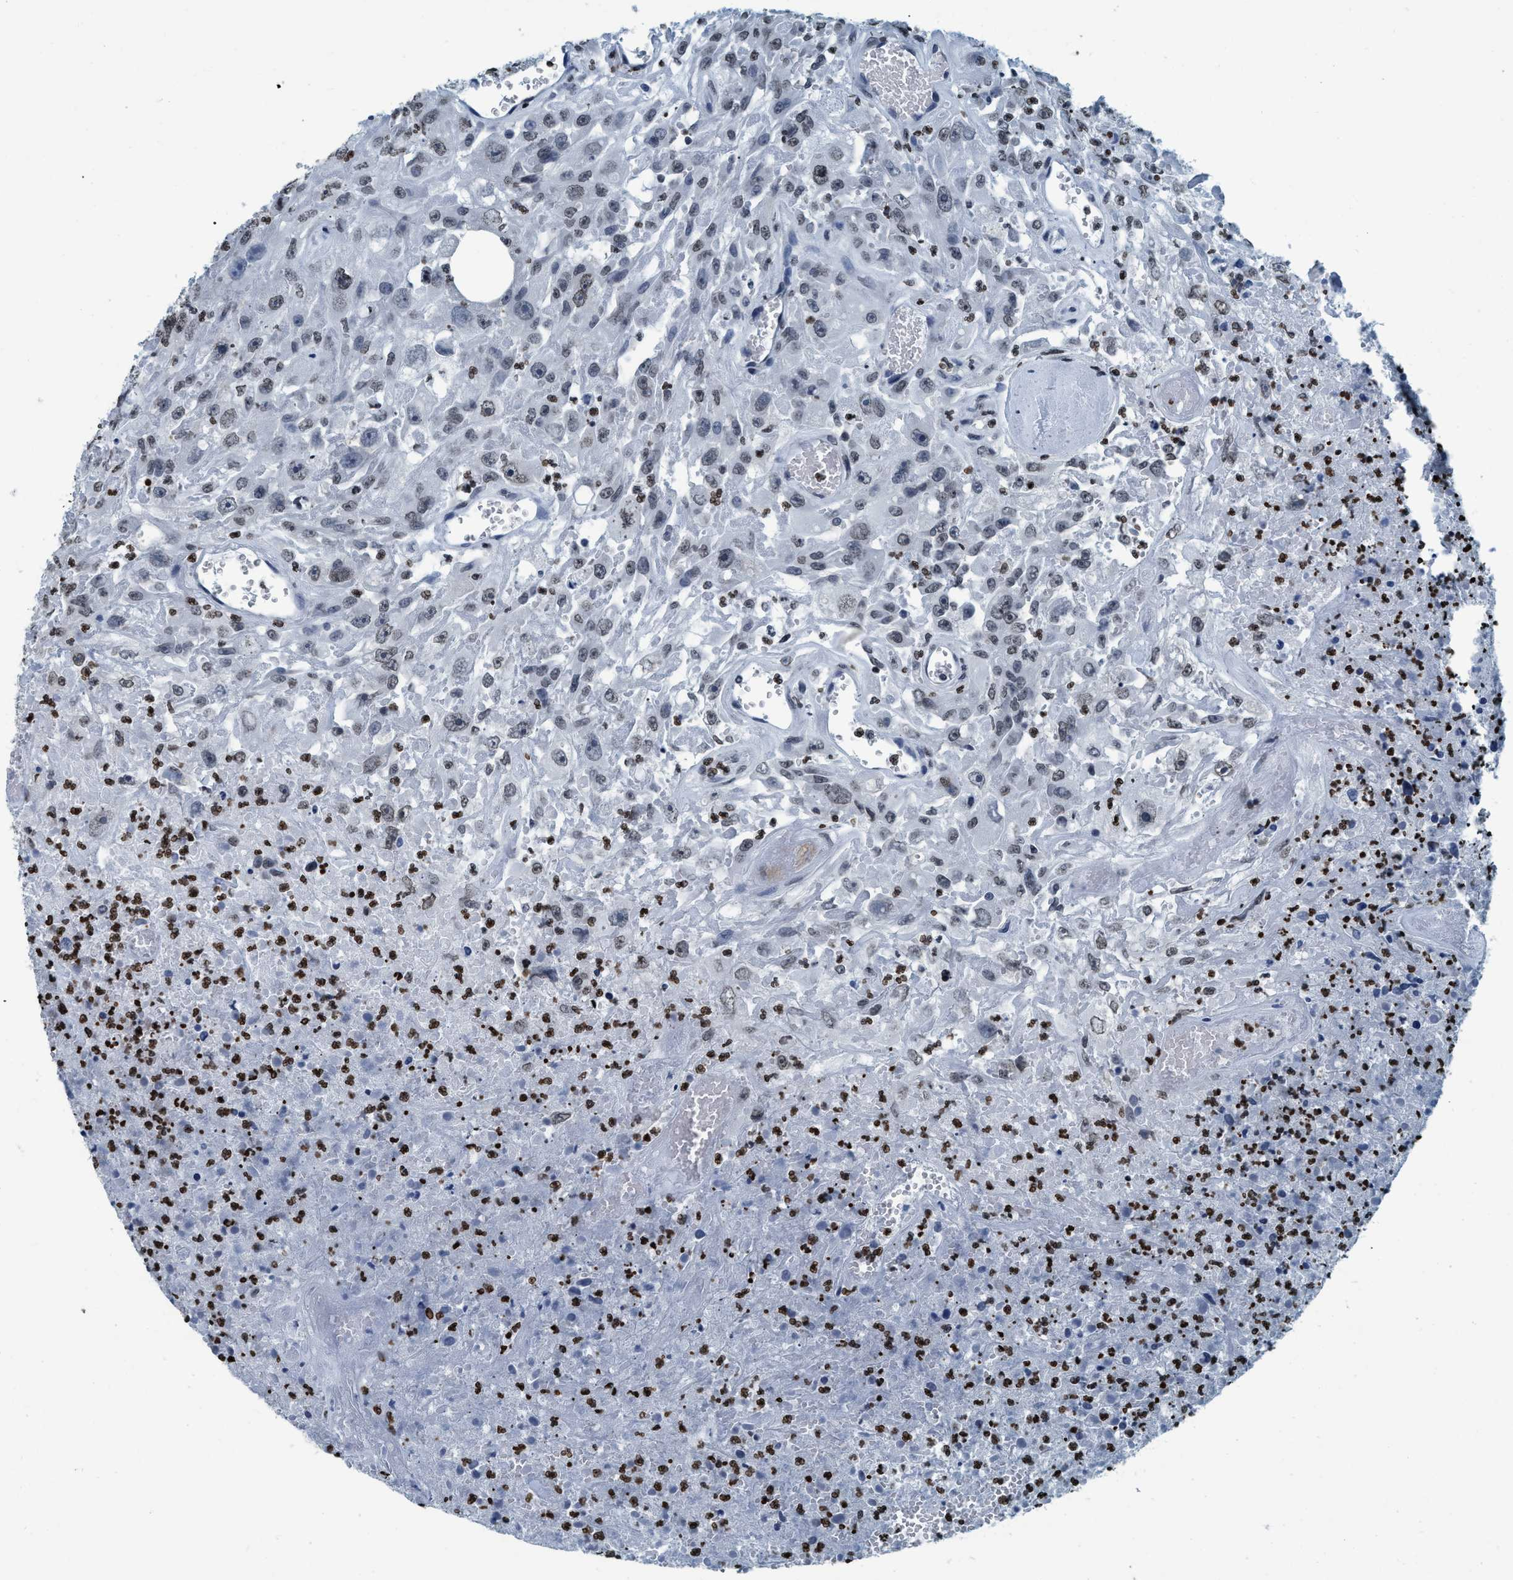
{"staining": {"intensity": "weak", "quantity": "25%-75%", "location": "nuclear"}, "tissue": "urothelial cancer", "cell_type": "Tumor cells", "image_type": "cancer", "snomed": [{"axis": "morphology", "description": "Urothelial carcinoma, High grade"}, {"axis": "topography", "description": "Urinary bladder"}], "caption": "Weak nuclear expression for a protein is seen in approximately 25%-75% of tumor cells of urothelial carcinoma (high-grade) using immunohistochemistry.", "gene": "CCNE2", "patient": {"sex": "male", "age": 46}}